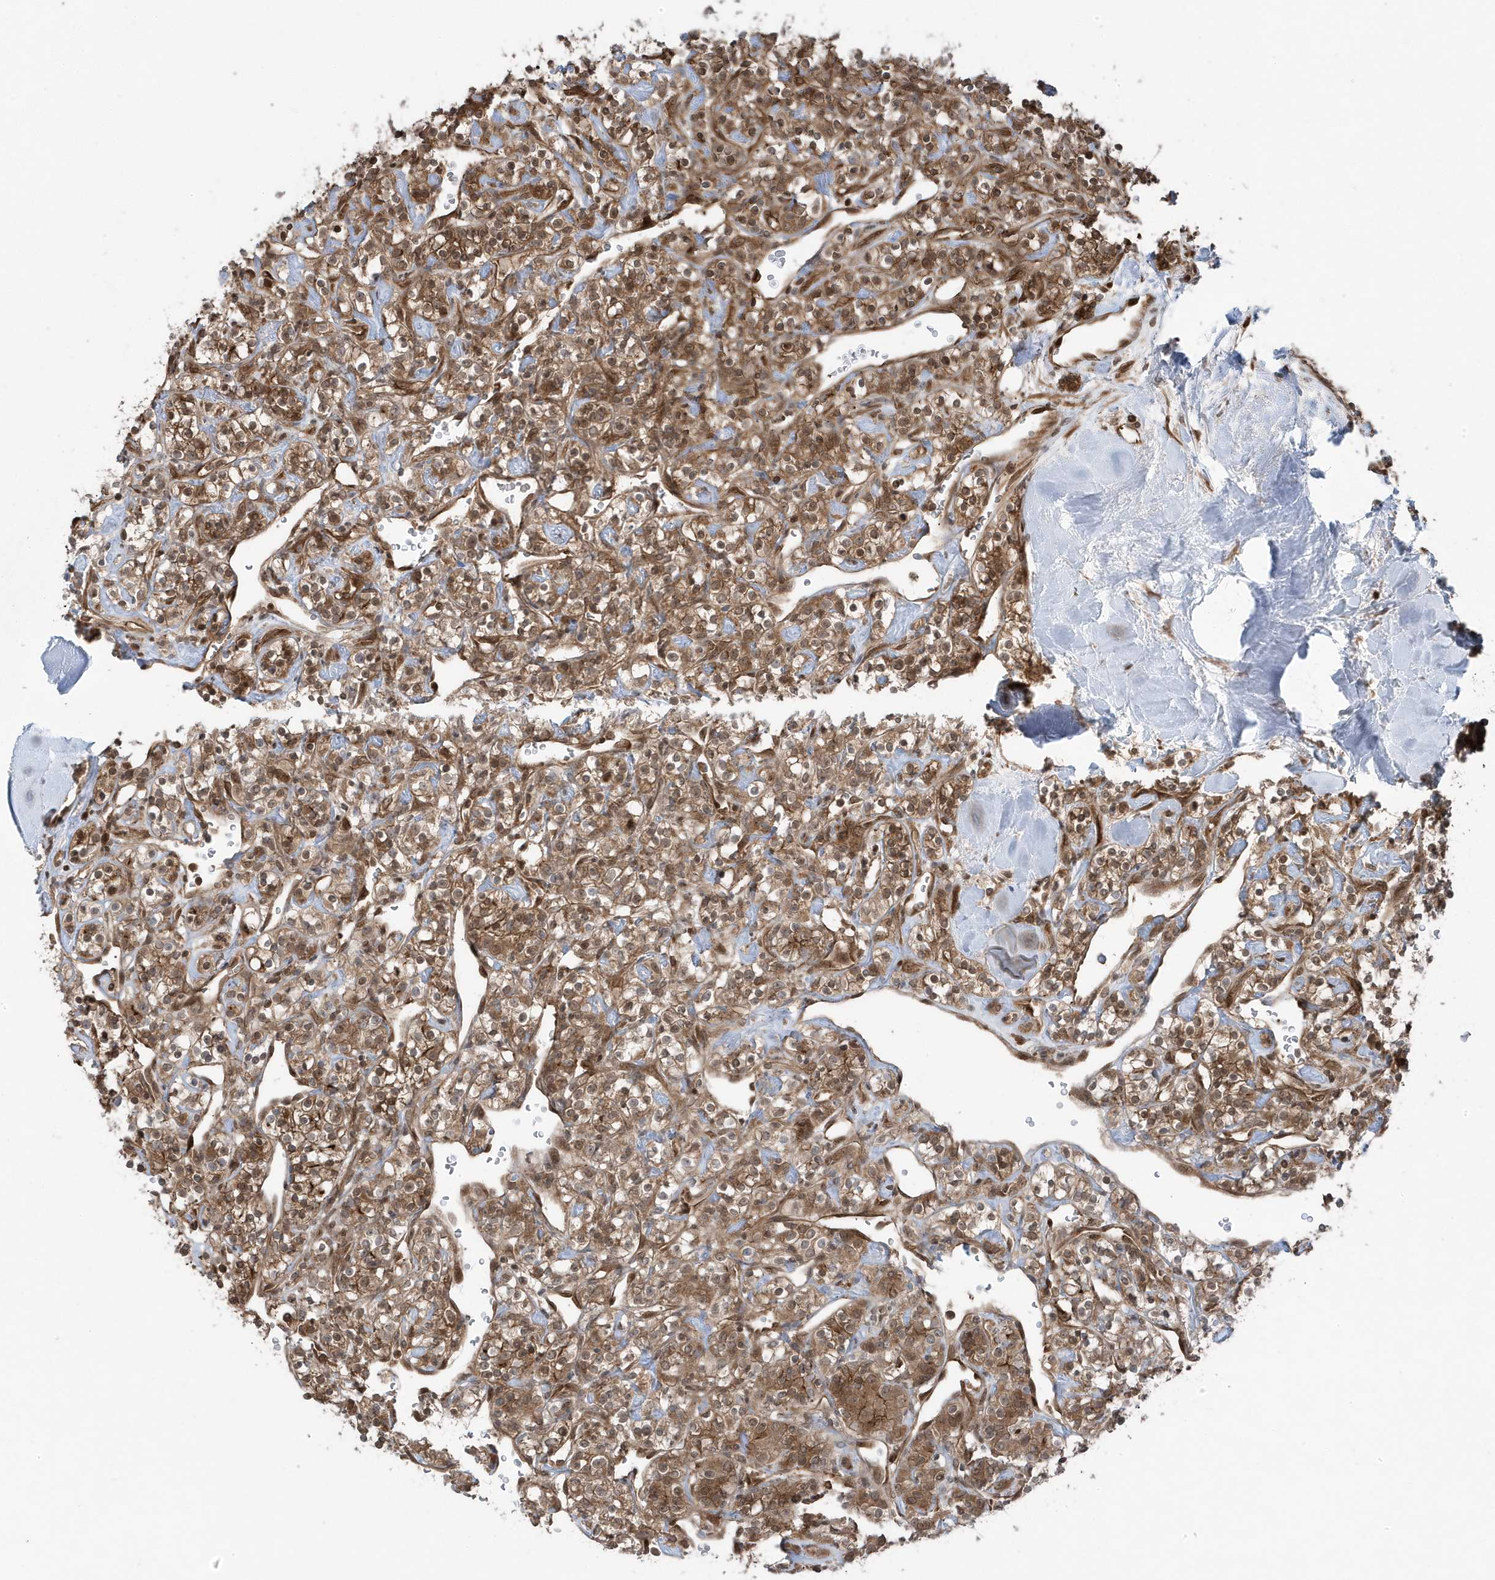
{"staining": {"intensity": "moderate", "quantity": ">75%", "location": "cytoplasmic/membranous,nuclear"}, "tissue": "renal cancer", "cell_type": "Tumor cells", "image_type": "cancer", "snomed": [{"axis": "morphology", "description": "Adenocarcinoma, NOS"}, {"axis": "topography", "description": "Kidney"}], "caption": "Protein staining of renal cancer (adenocarcinoma) tissue displays moderate cytoplasmic/membranous and nuclear expression in about >75% of tumor cells.", "gene": "MAPK1IP1L", "patient": {"sex": "male", "age": 77}}